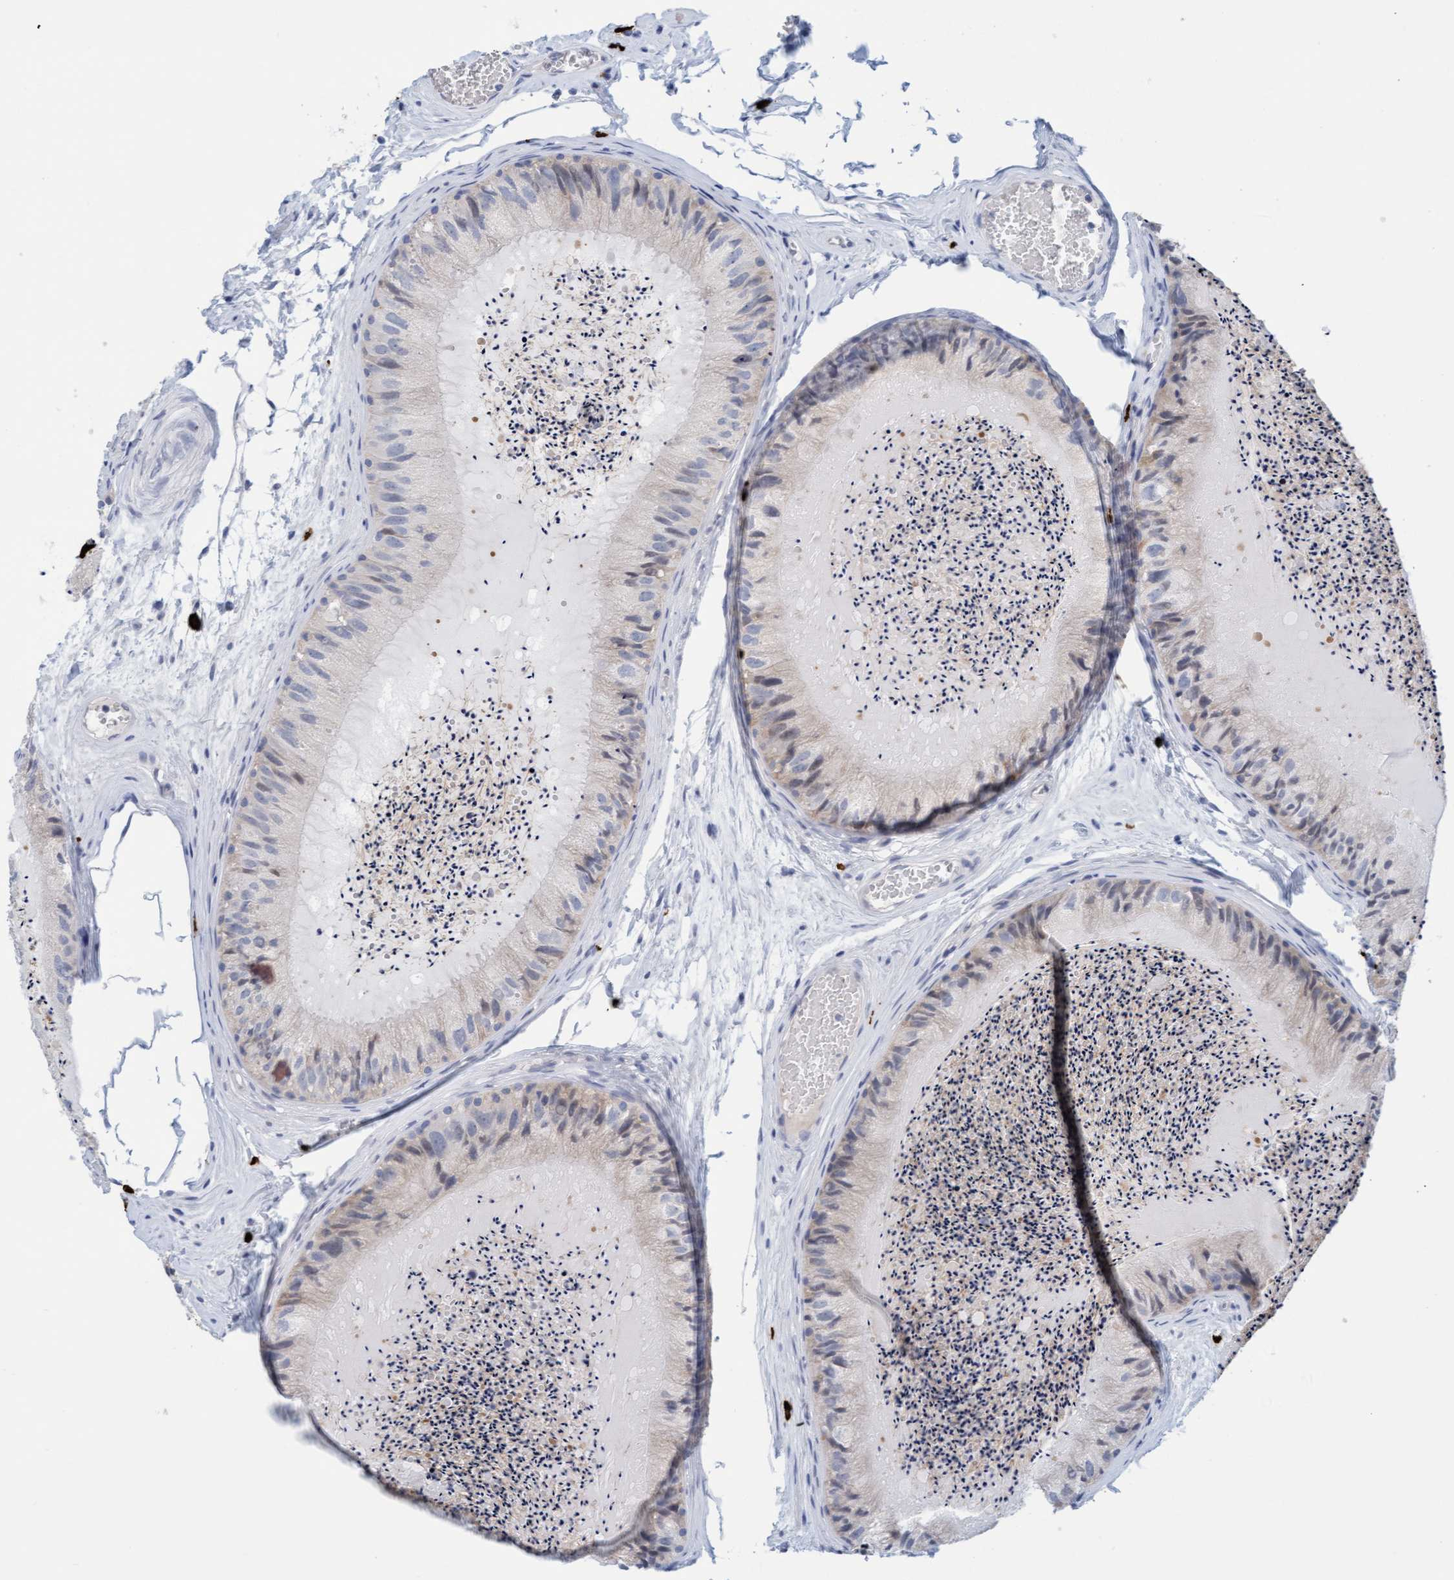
{"staining": {"intensity": "weak", "quantity": "<25%", "location": "cytoplasmic/membranous"}, "tissue": "epididymis", "cell_type": "Glandular cells", "image_type": "normal", "snomed": [{"axis": "morphology", "description": "Normal tissue, NOS"}, {"axis": "topography", "description": "Epididymis"}], "caption": "Epididymis stained for a protein using IHC displays no positivity glandular cells.", "gene": "CPA3", "patient": {"sex": "male", "age": 31}}